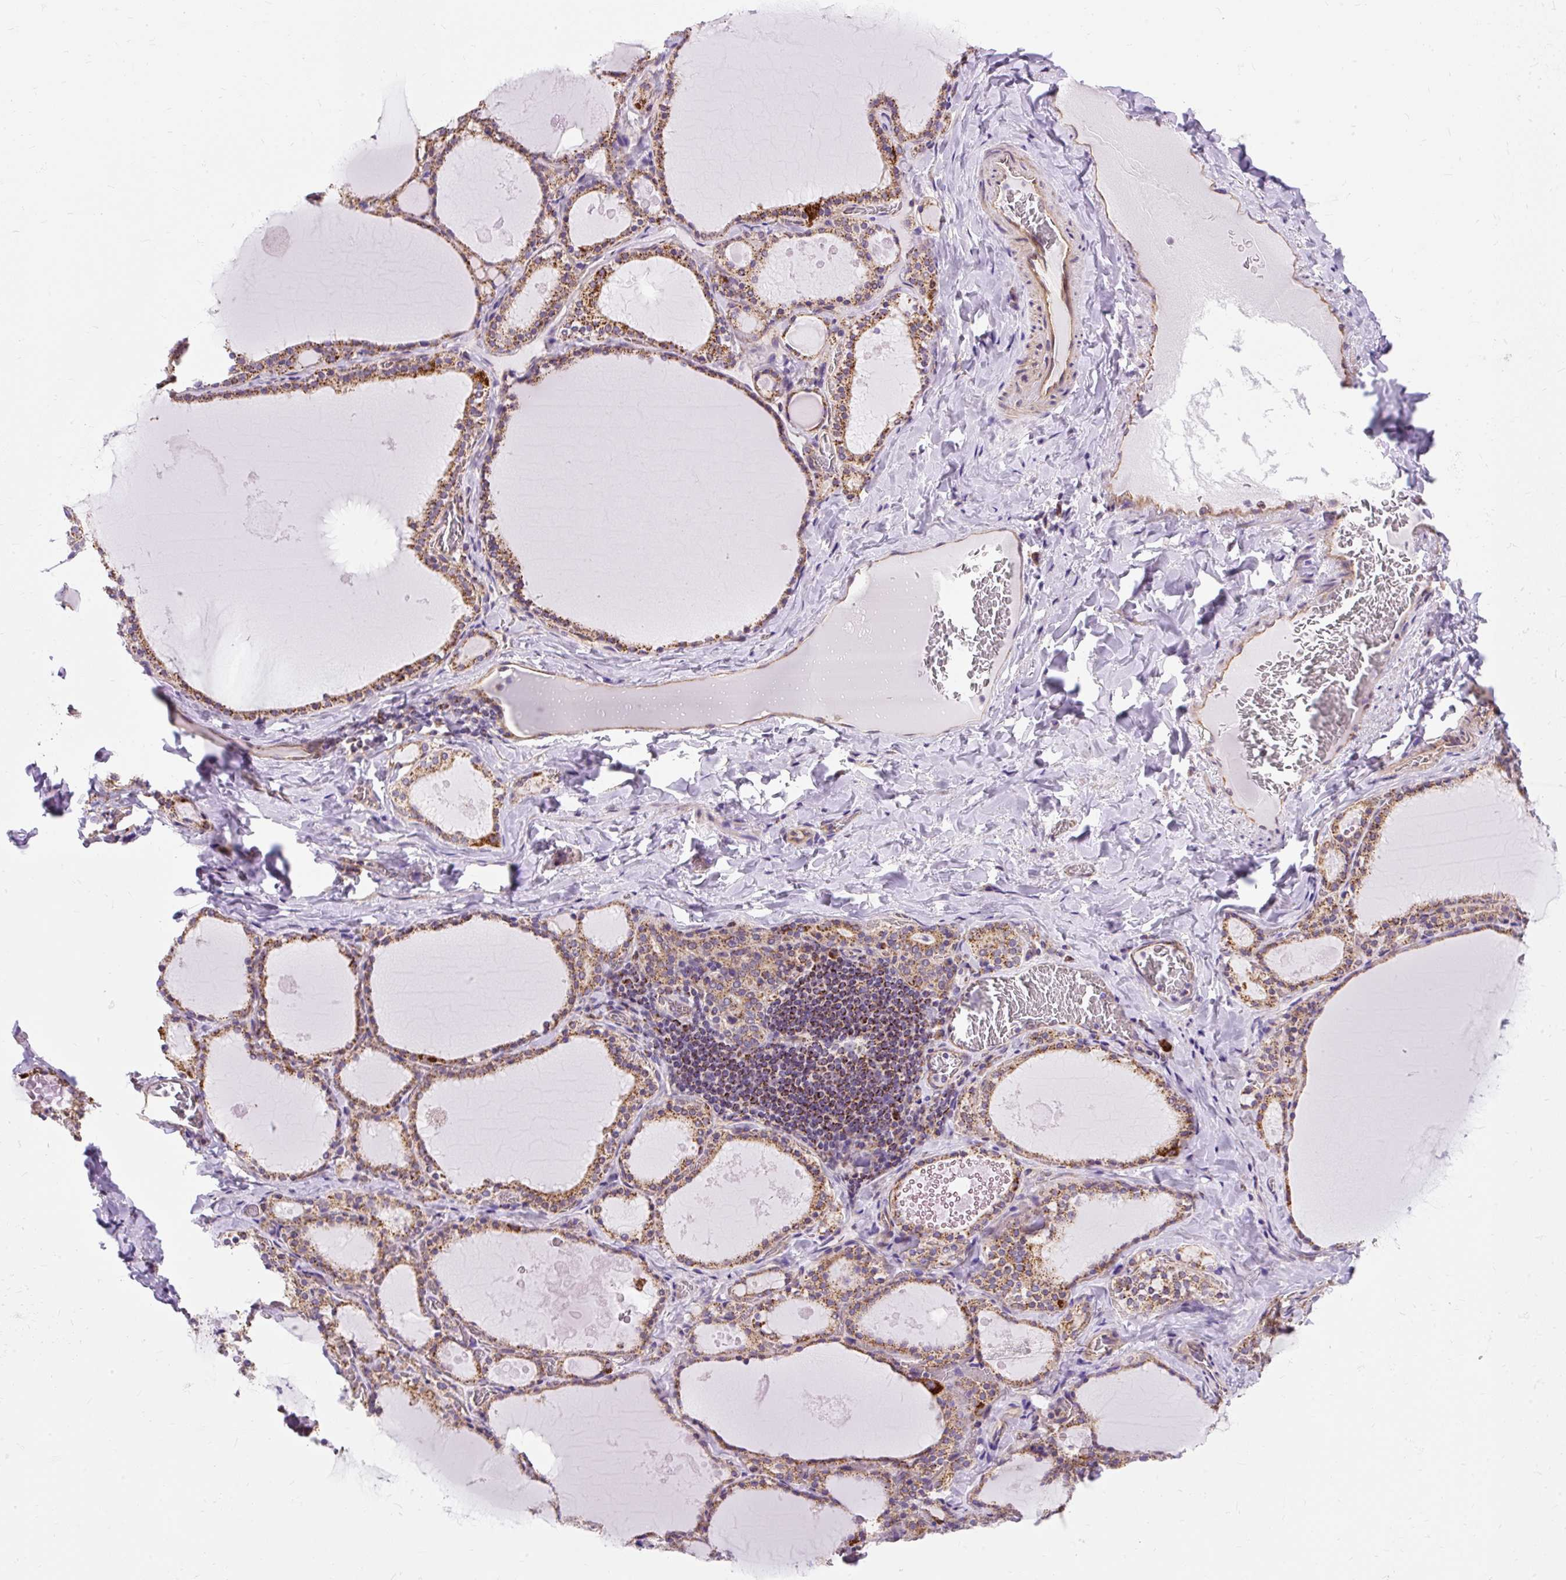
{"staining": {"intensity": "moderate", "quantity": ">75%", "location": "cytoplasmic/membranous"}, "tissue": "thyroid gland", "cell_type": "Glandular cells", "image_type": "normal", "snomed": [{"axis": "morphology", "description": "Normal tissue, NOS"}, {"axis": "topography", "description": "Thyroid gland"}], "caption": "Immunohistochemical staining of unremarkable human thyroid gland exhibits medium levels of moderate cytoplasmic/membranous staining in about >75% of glandular cells.", "gene": "CEP290", "patient": {"sex": "male", "age": 56}}